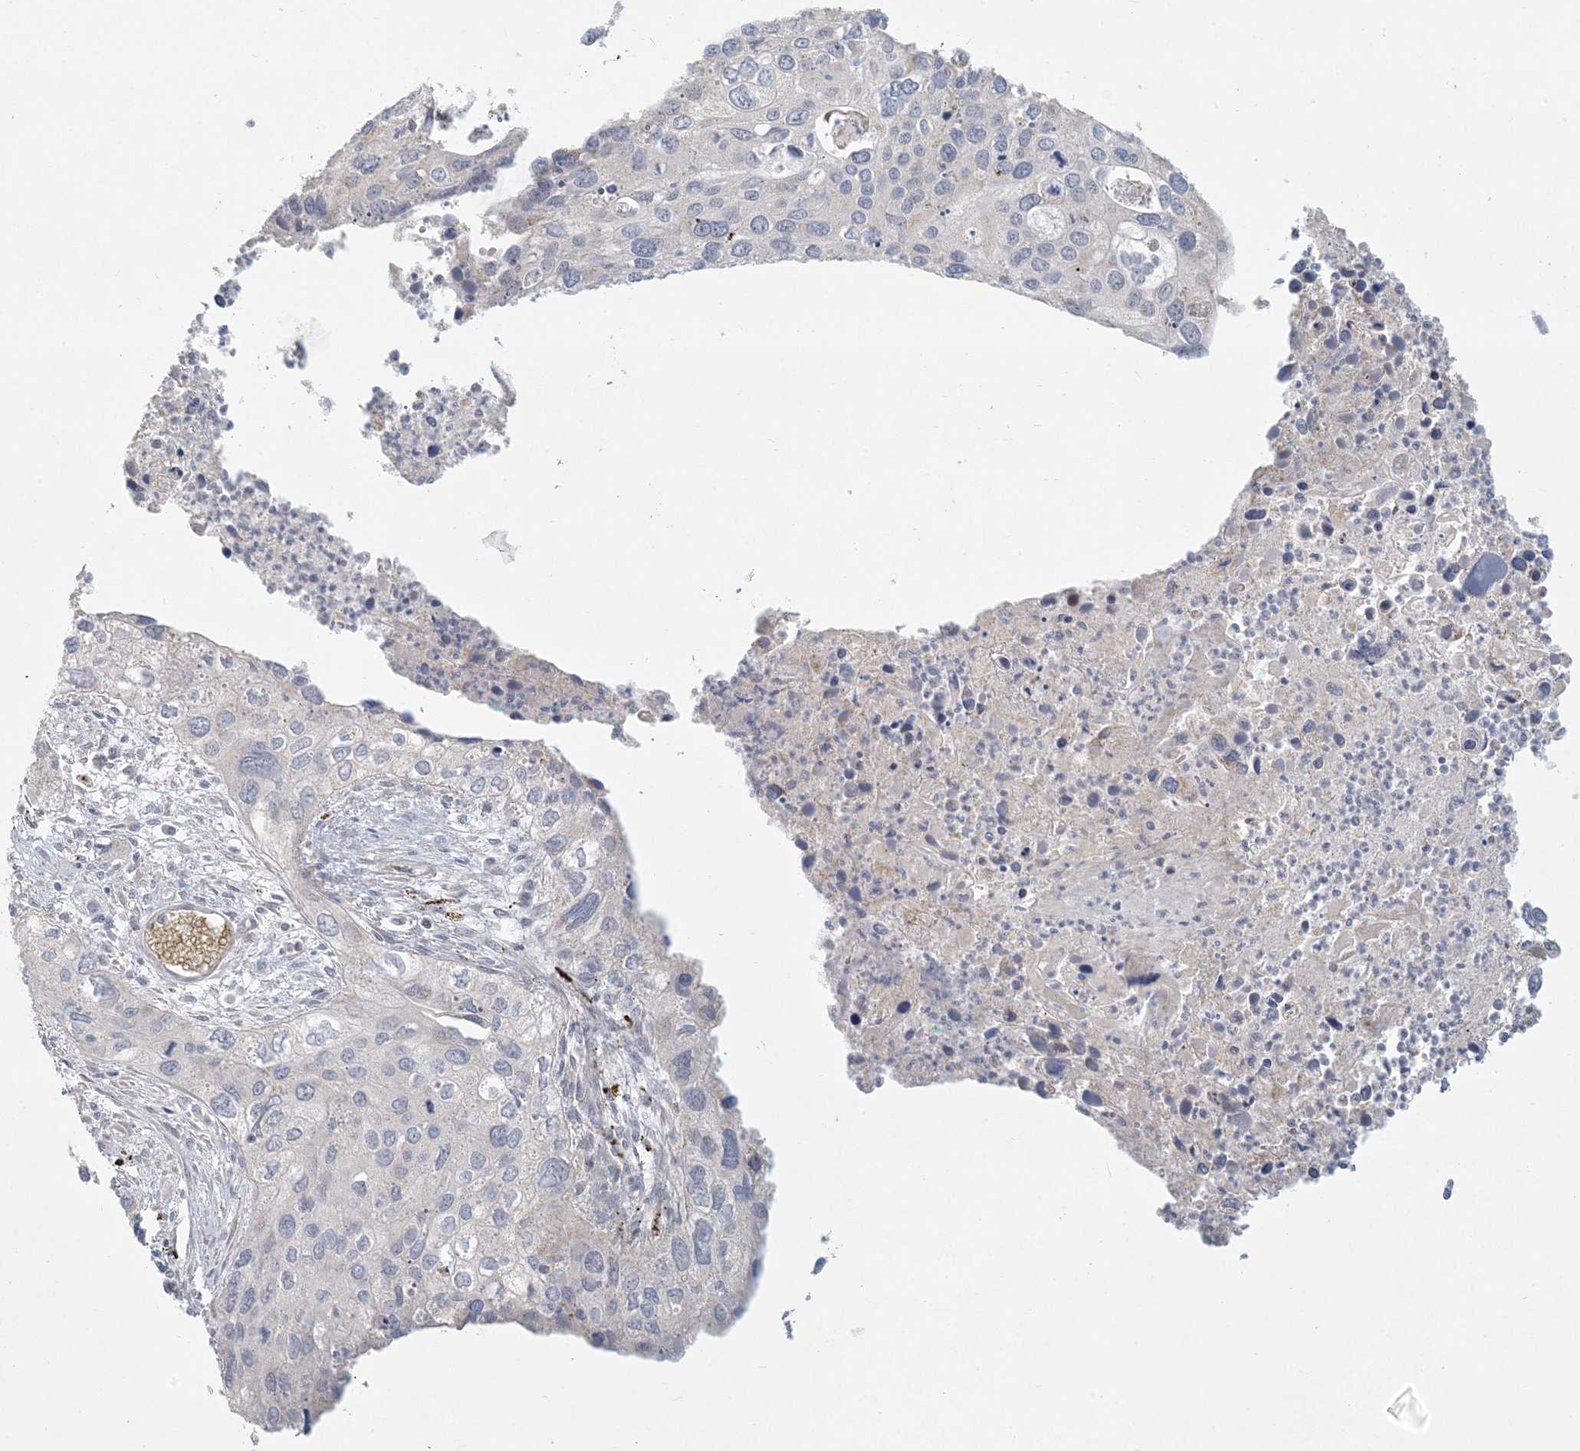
{"staining": {"intensity": "negative", "quantity": "none", "location": "none"}, "tissue": "cervical cancer", "cell_type": "Tumor cells", "image_type": "cancer", "snomed": [{"axis": "morphology", "description": "Squamous cell carcinoma, NOS"}, {"axis": "topography", "description": "Cervix"}], "caption": "A photomicrograph of human cervical cancer (squamous cell carcinoma) is negative for staining in tumor cells. (DAB (3,3'-diaminobenzidine) immunohistochemistry visualized using brightfield microscopy, high magnification).", "gene": "MCAT", "patient": {"sex": "female", "age": 55}}